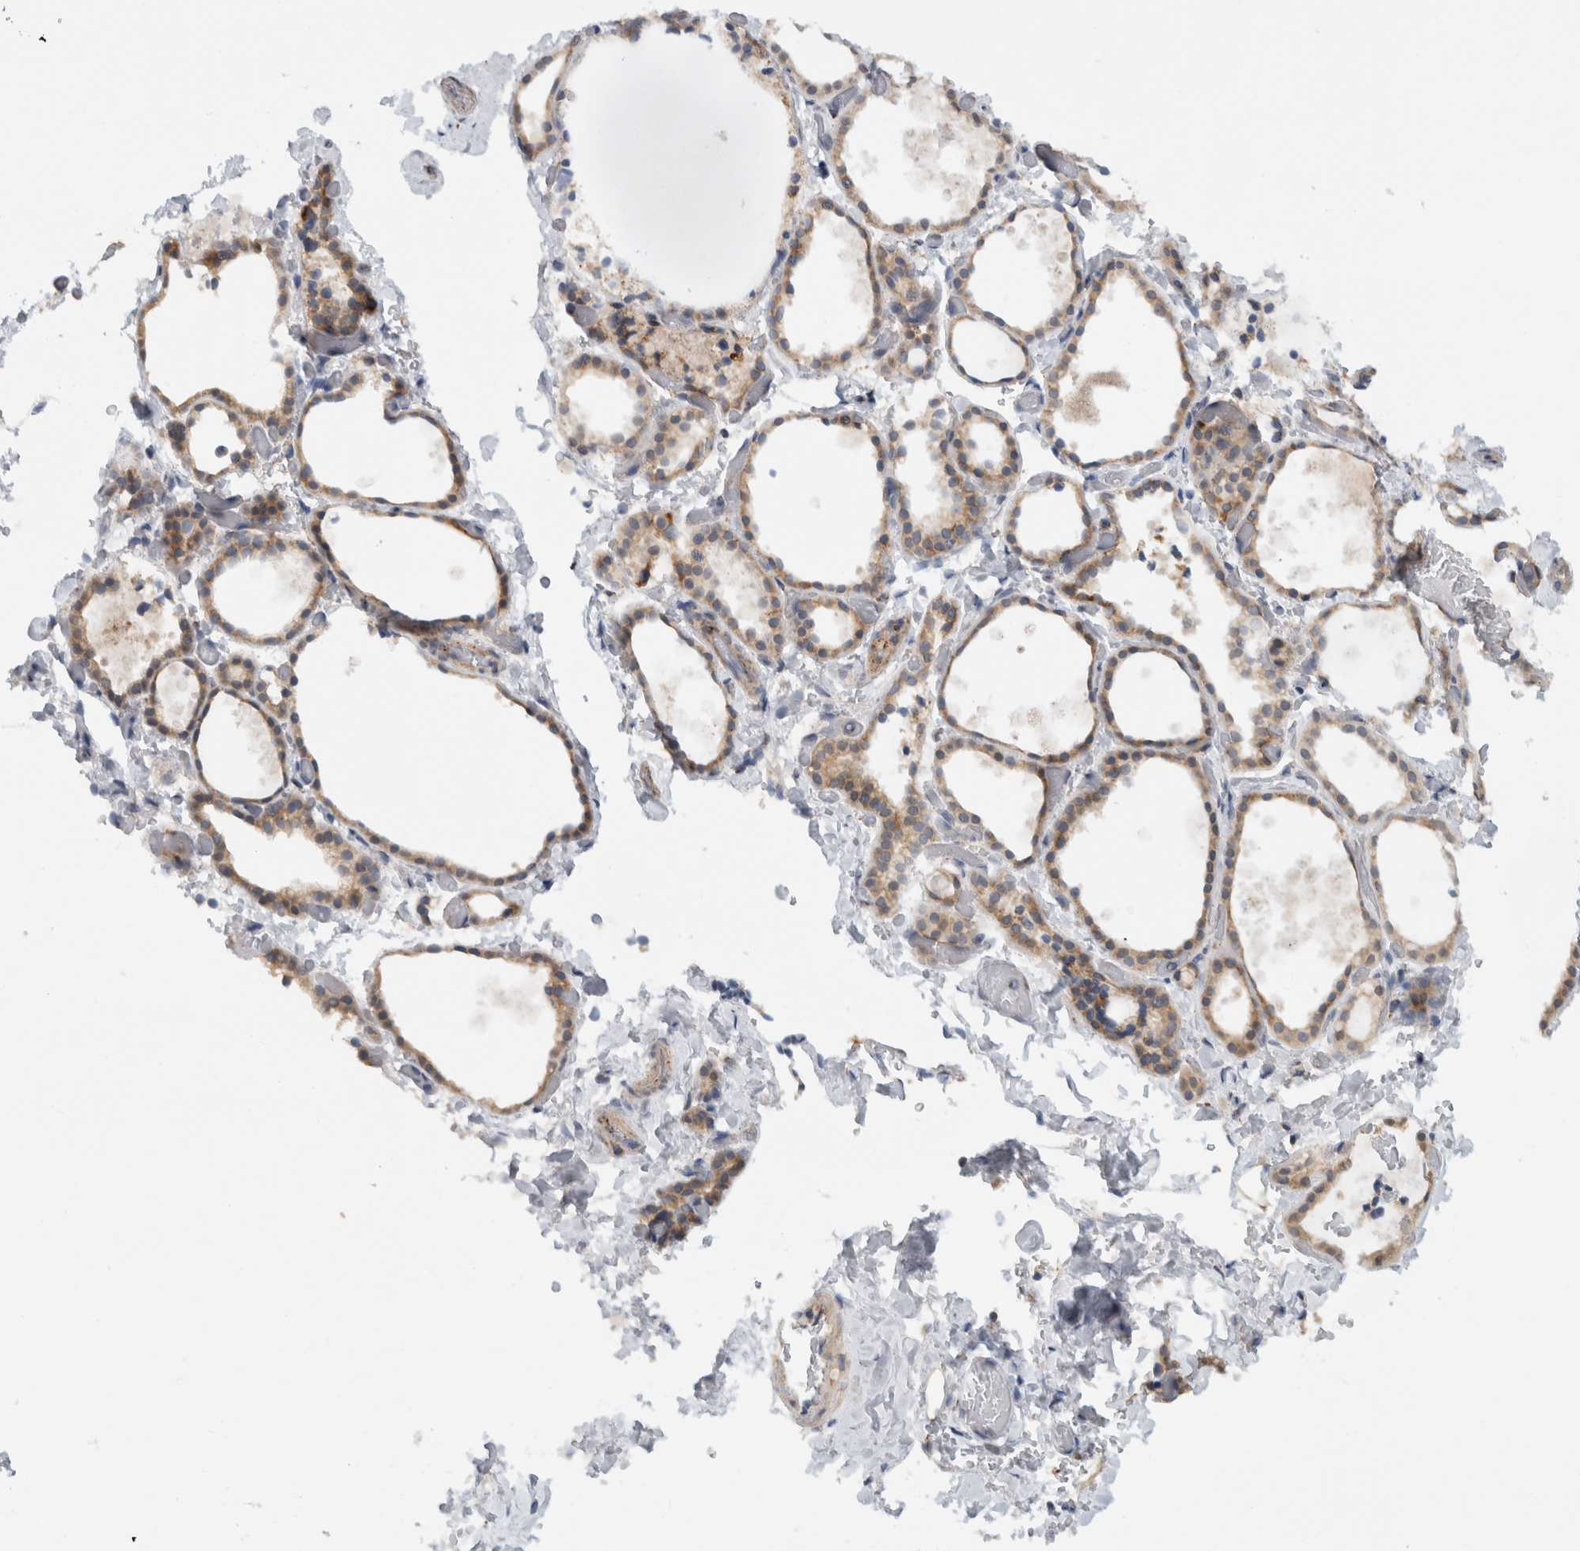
{"staining": {"intensity": "moderate", "quantity": ">75%", "location": "cytoplasmic/membranous"}, "tissue": "thyroid gland", "cell_type": "Glandular cells", "image_type": "normal", "snomed": [{"axis": "morphology", "description": "Normal tissue, NOS"}, {"axis": "topography", "description": "Thyroid gland"}], "caption": "Glandular cells show medium levels of moderate cytoplasmic/membranous positivity in about >75% of cells in benign human thyroid gland. Using DAB (3,3'-diaminobenzidine) (brown) and hematoxylin (blue) stains, captured at high magnification using brightfield microscopy.", "gene": "RAB18", "patient": {"sex": "female", "age": 44}}